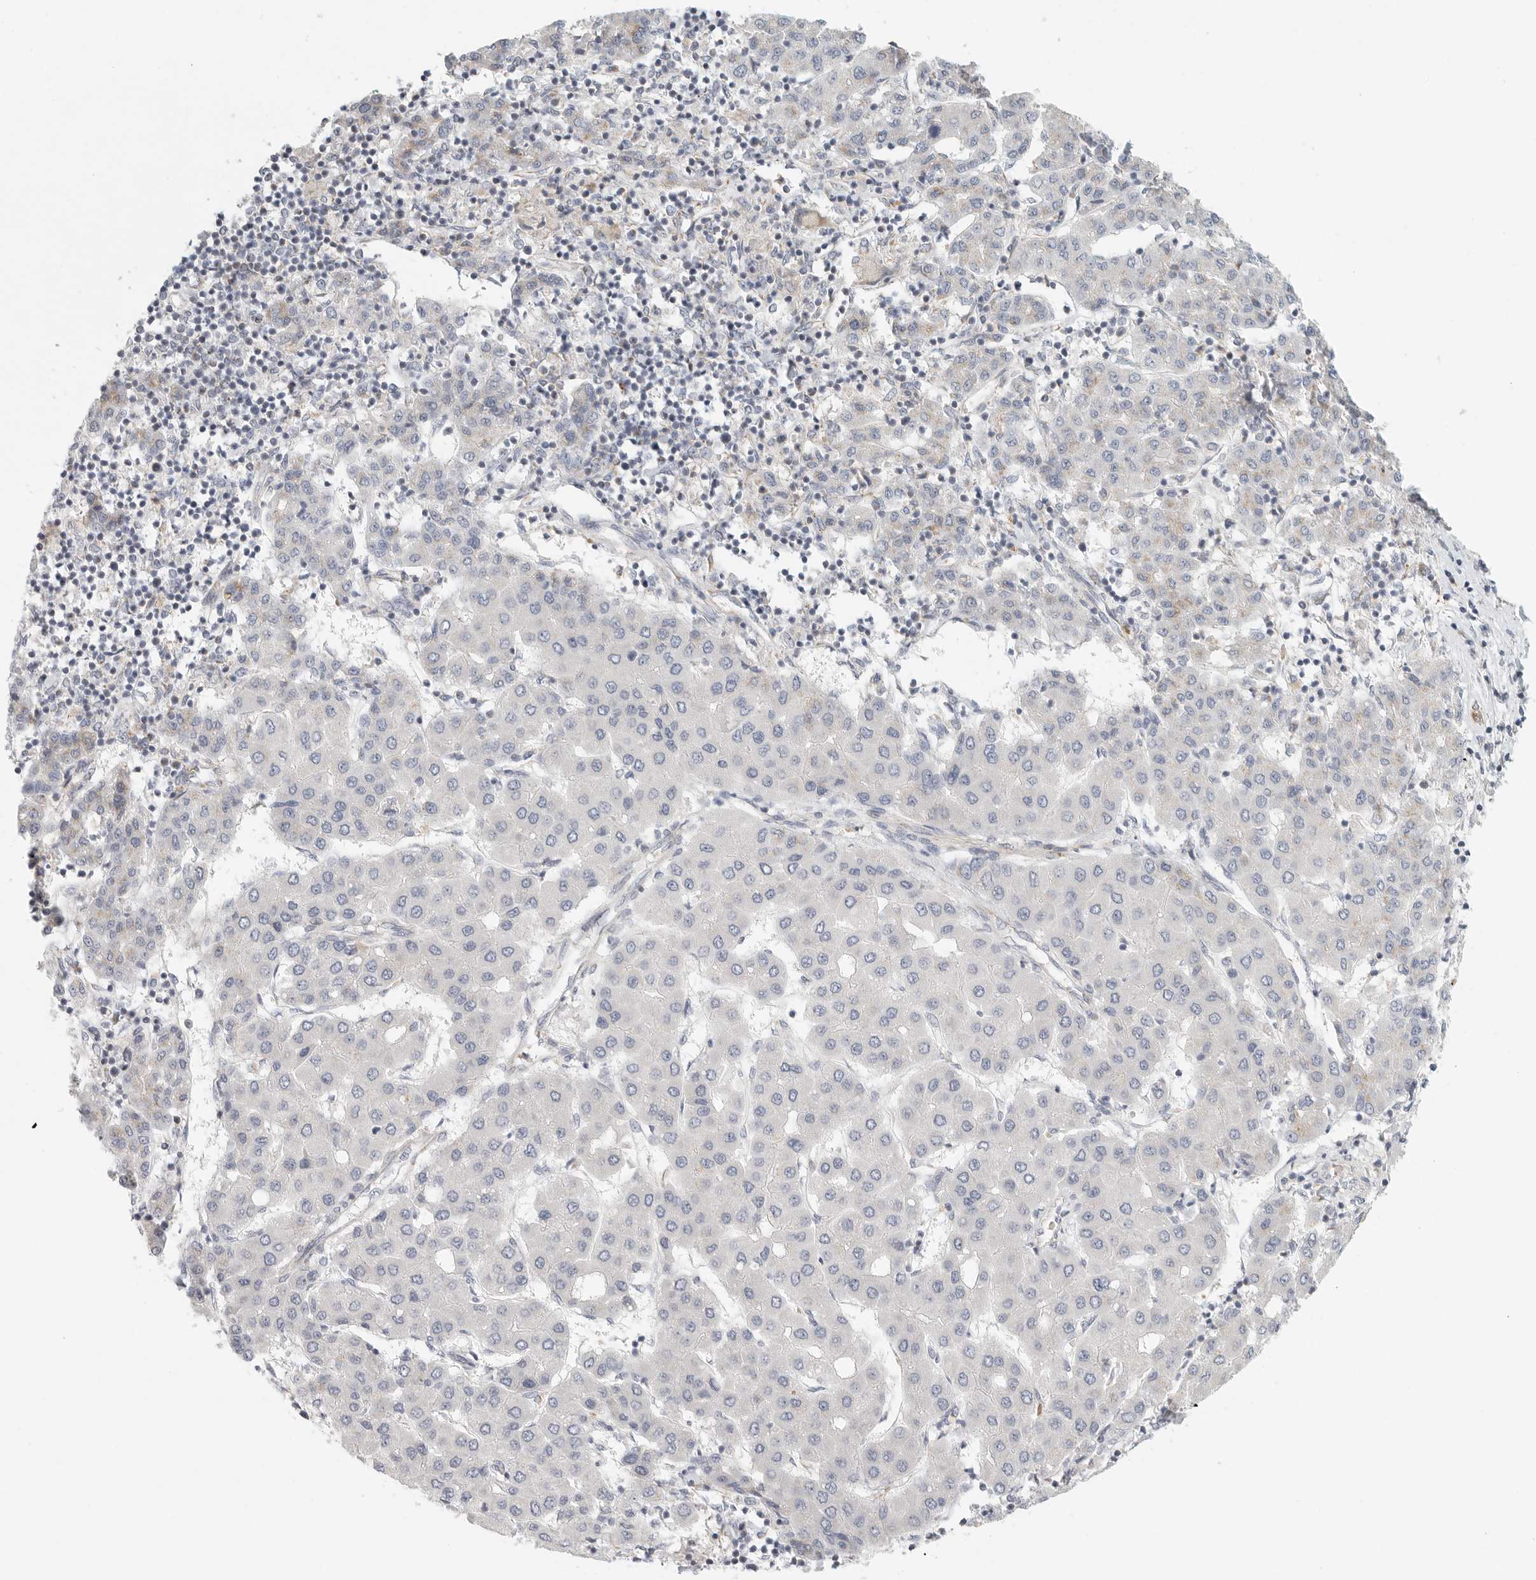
{"staining": {"intensity": "moderate", "quantity": "<25%", "location": "cytoplasmic/membranous"}, "tissue": "liver cancer", "cell_type": "Tumor cells", "image_type": "cancer", "snomed": [{"axis": "morphology", "description": "Carcinoma, Hepatocellular, NOS"}, {"axis": "topography", "description": "Liver"}], "caption": "Hepatocellular carcinoma (liver) stained for a protein (brown) shows moderate cytoplasmic/membranous positive positivity in about <25% of tumor cells.", "gene": "SLC25A26", "patient": {"sex": "male", "age": 65}}